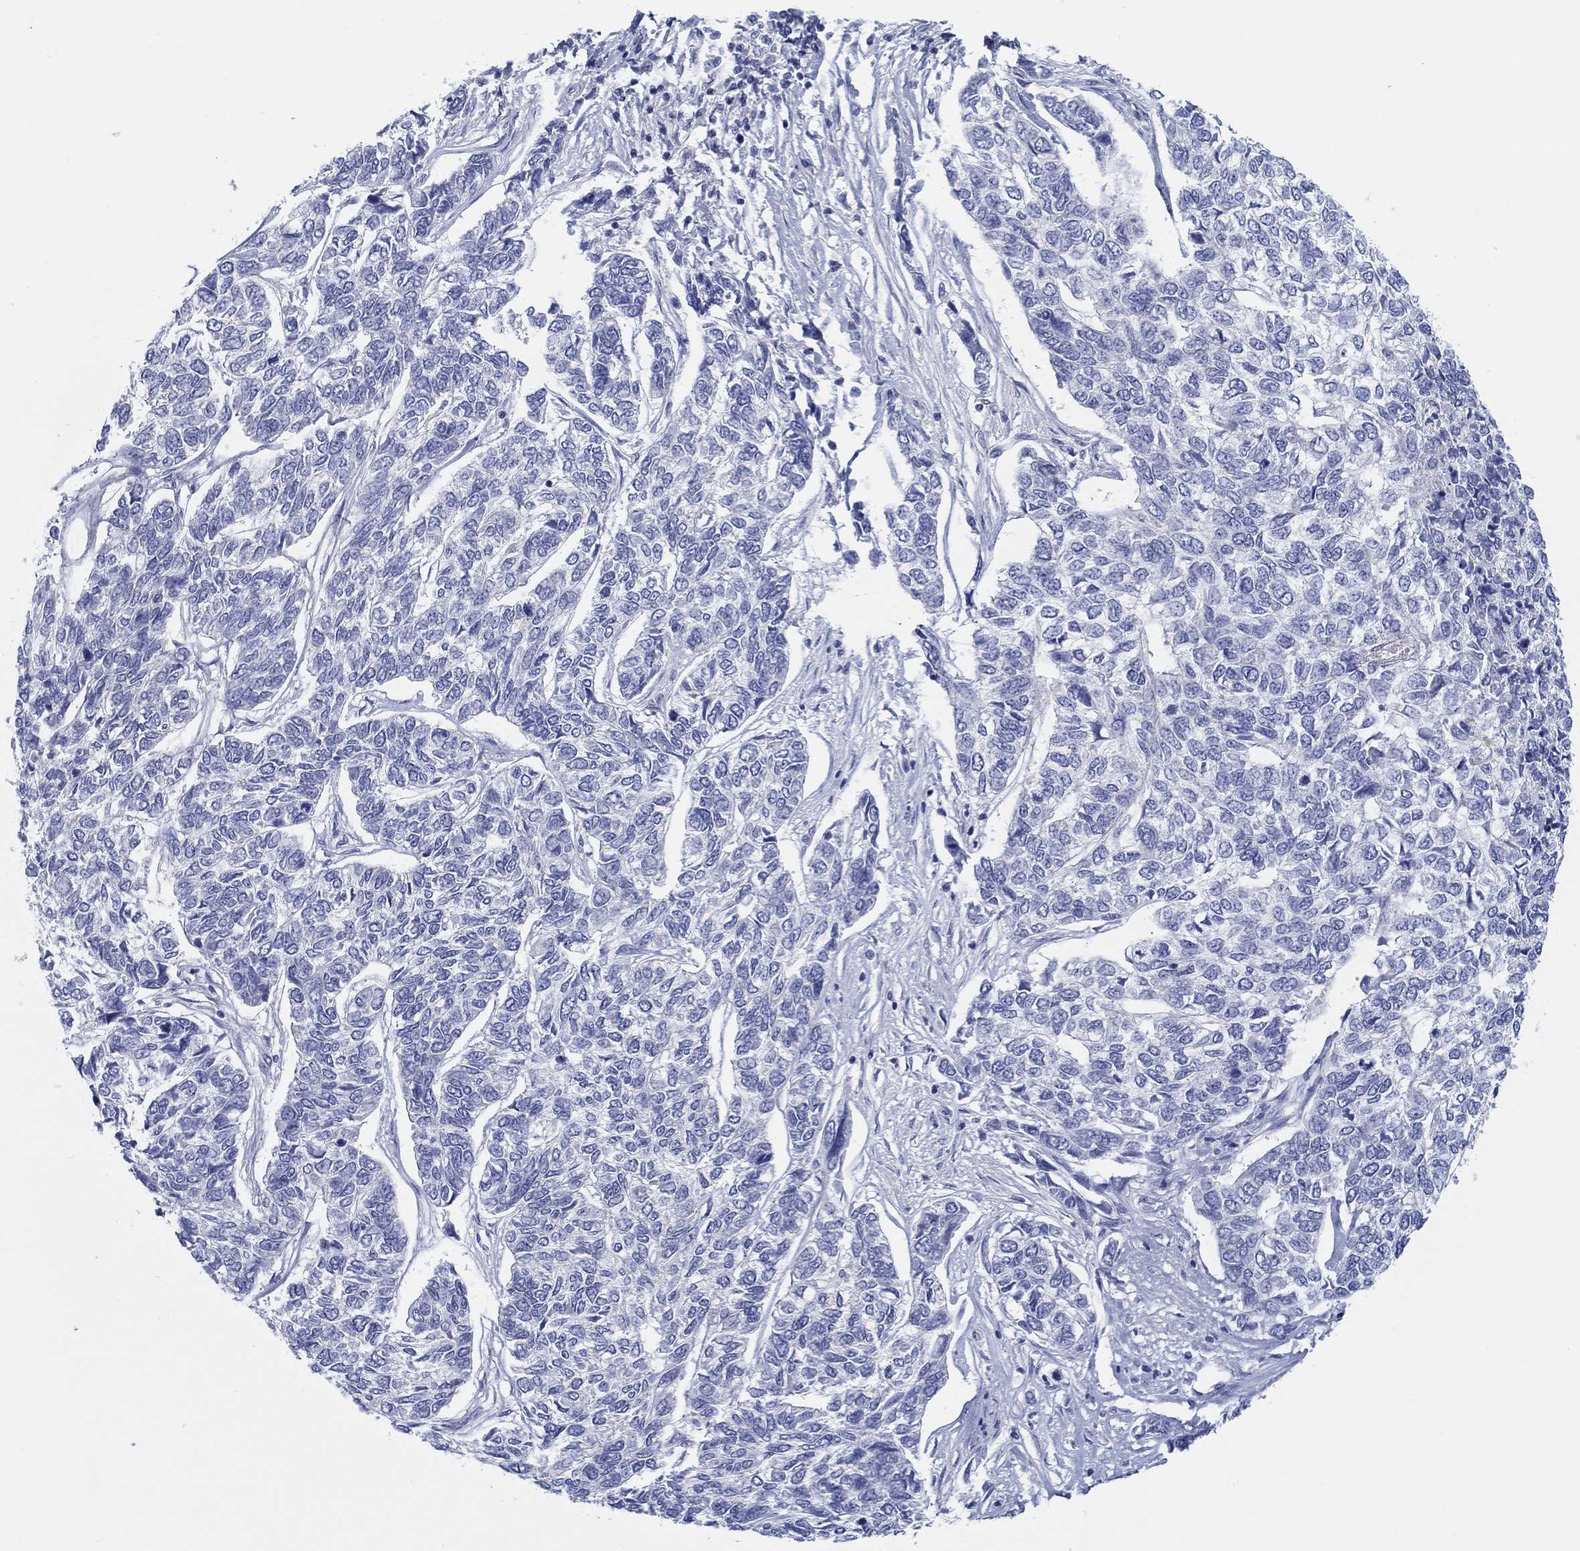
{"staining": {"intensity": "negative", "quantity": "none", "location": "none"}, "tissue": "skin cancer", "cell_type": "Tumor cells", "image_type": "cancer", "snomed": [{"axis": "morphology", "description": "Basal cell carcinoma"}, {"axis": "topography", "description": "Skin"}], "caption": "This is an IHC photomicrograph of basal cell carcinoma (skin). There is no staining in tumor cells.", "gene": "HAPLN4", "patient": {"sex": "female", "age": 65}}